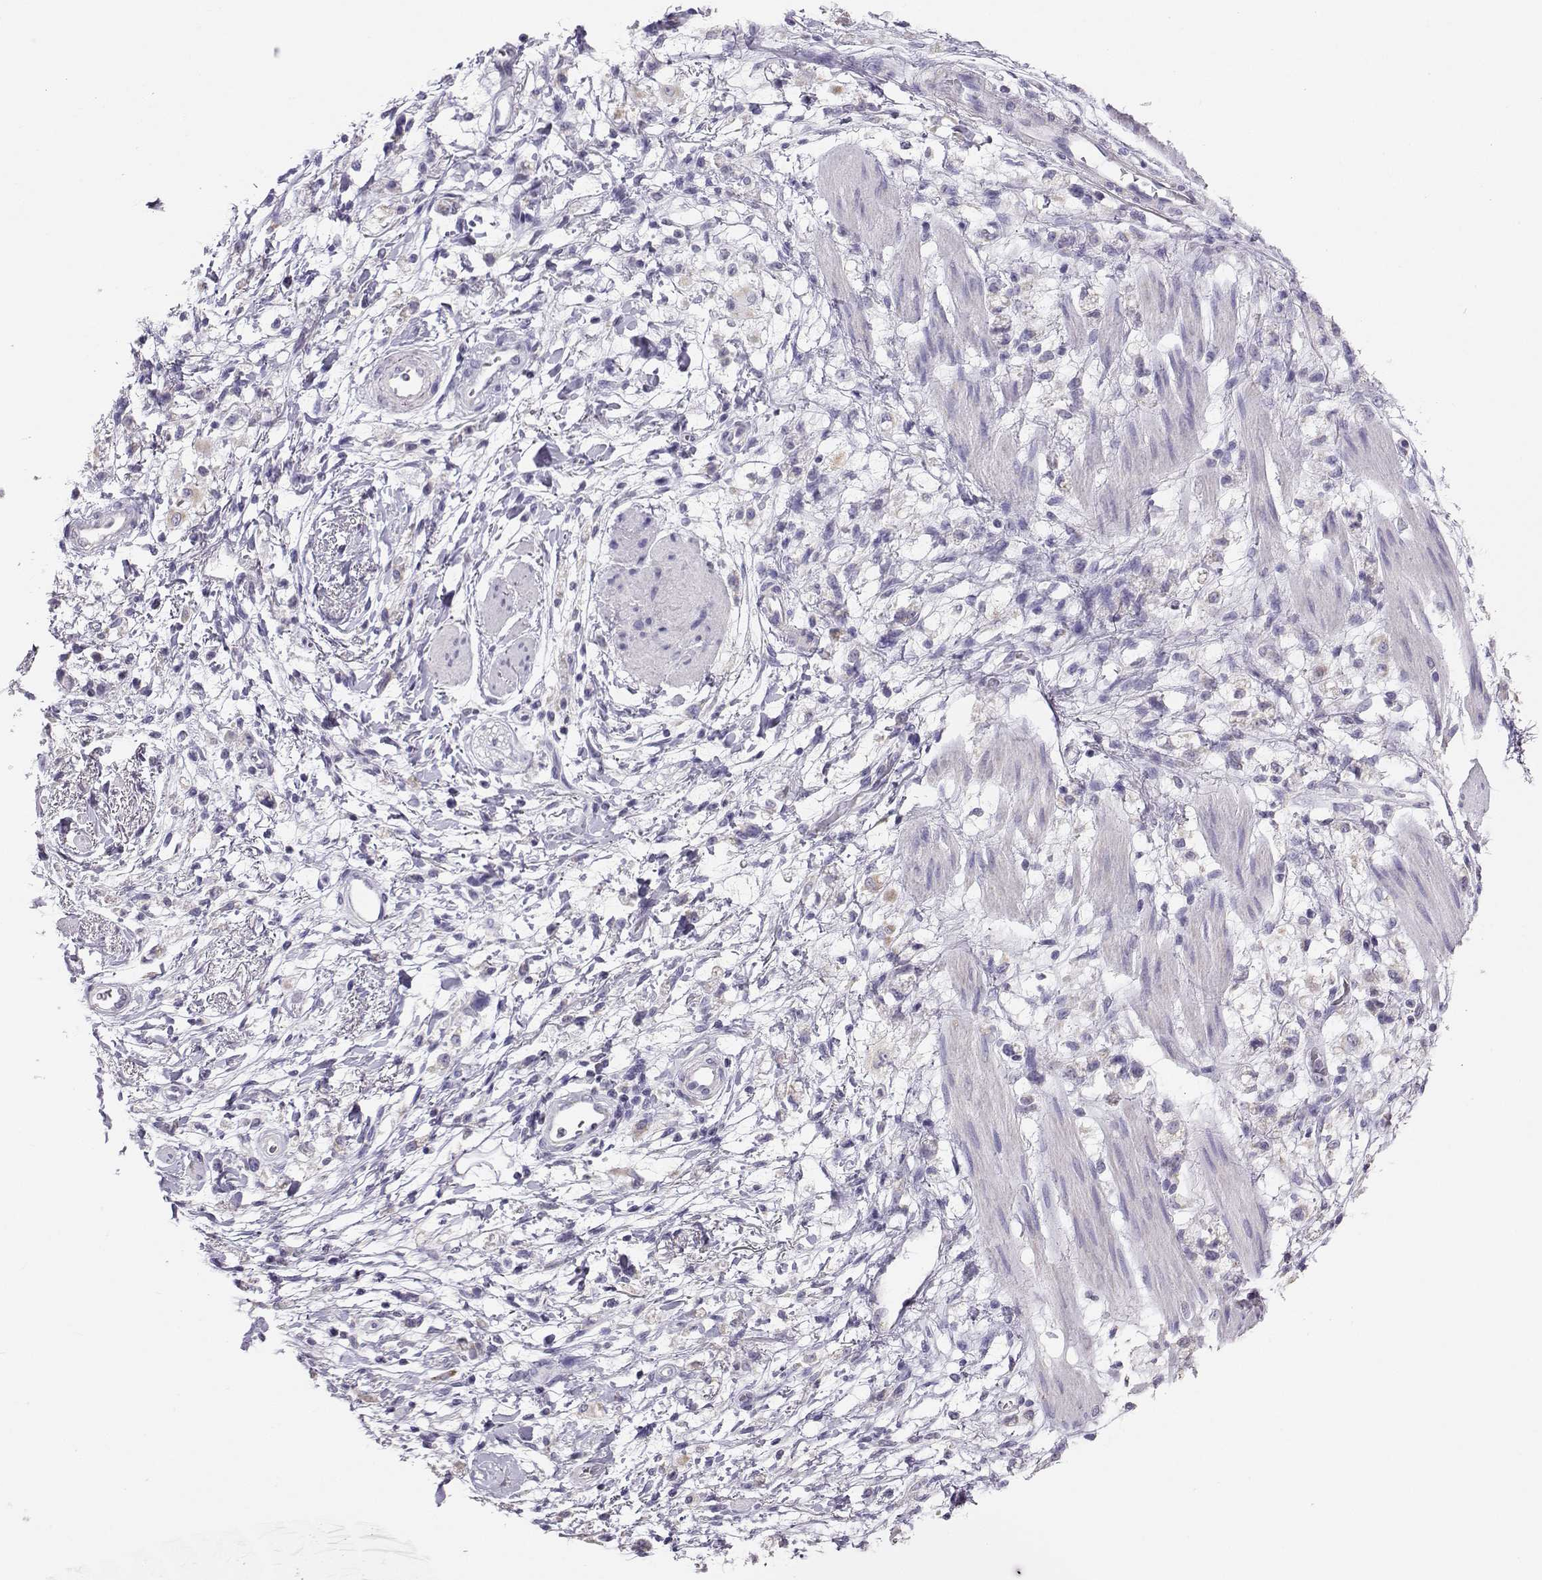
{"staining": {"intensity": "negative", "quantity": "none", "location": "none"}, "tissue": "stomach cancer", "cell_type": "Tumor cells", "image_type": "cancer", "snomed": [{"axis": "morphology", "description": "Adenocarcinoma, NOS"}, {"axis": "topography", "description": "Stomach"}], "caption": "Immunohistochemical staining of human stomach adenocarcinoma exhibits no significant positivity in tumor cells.", "gene": "AVP", "patient": {"sex": "female", "age": 60}}